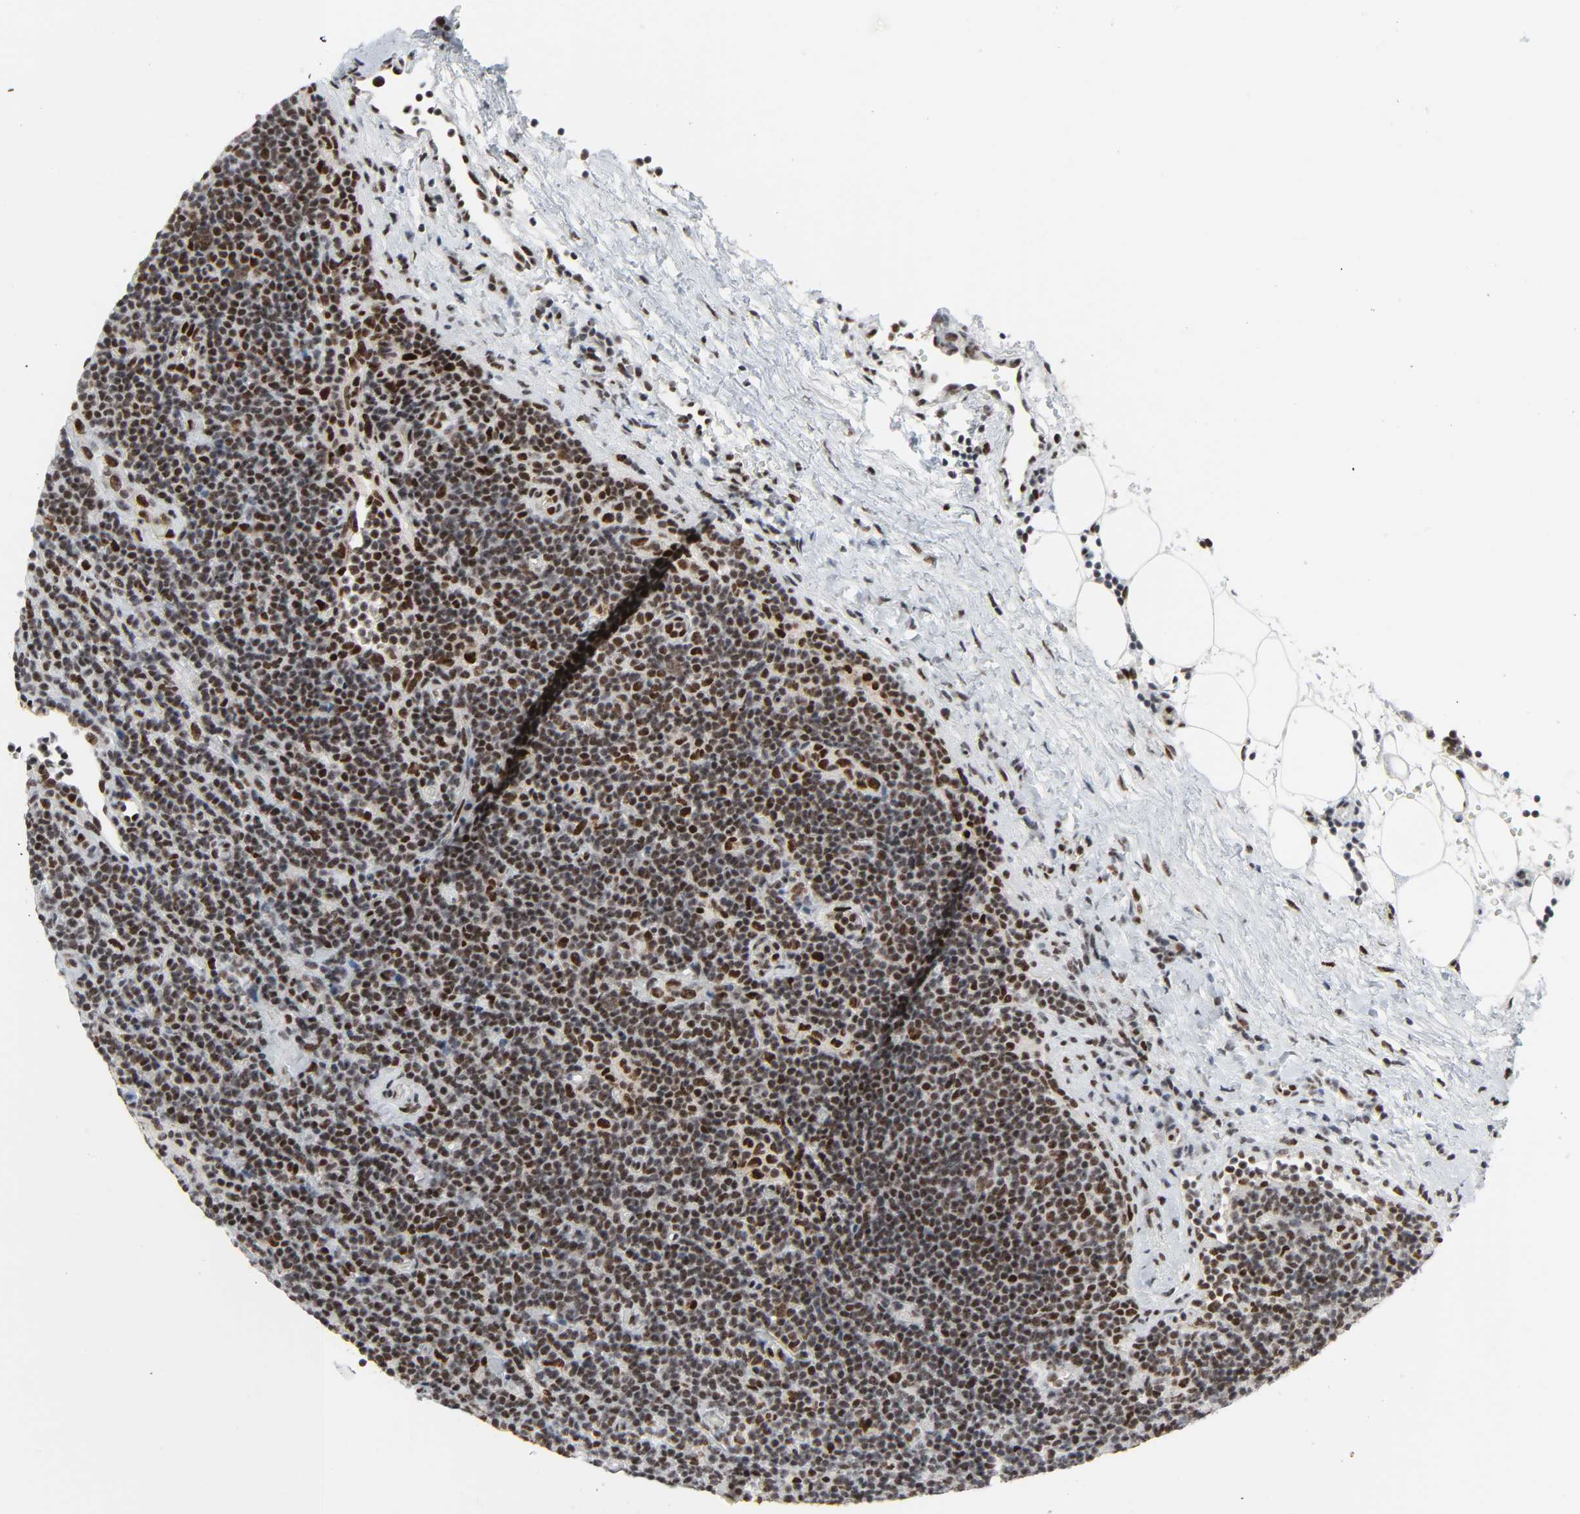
{"staining": {"intensity": "strong", "quantity": ">75%", "location": "nuclear"}, "tissue": "lymphoma", "cell_type": "Tumor cells", "image_type": "cancer", "snomed": [{"axis": "morphology", "description": "Malignant lymphoma, non-Hodgkin's type, Low grade"}, {"axis": "topography", "description": "Lymph node"}], "caption": "Strong nuclear staining is identified in approximately >75% of tumor cells in lymphoma.", "gene": "CDK7", "patient": {"sex": "male", "age": 70}}